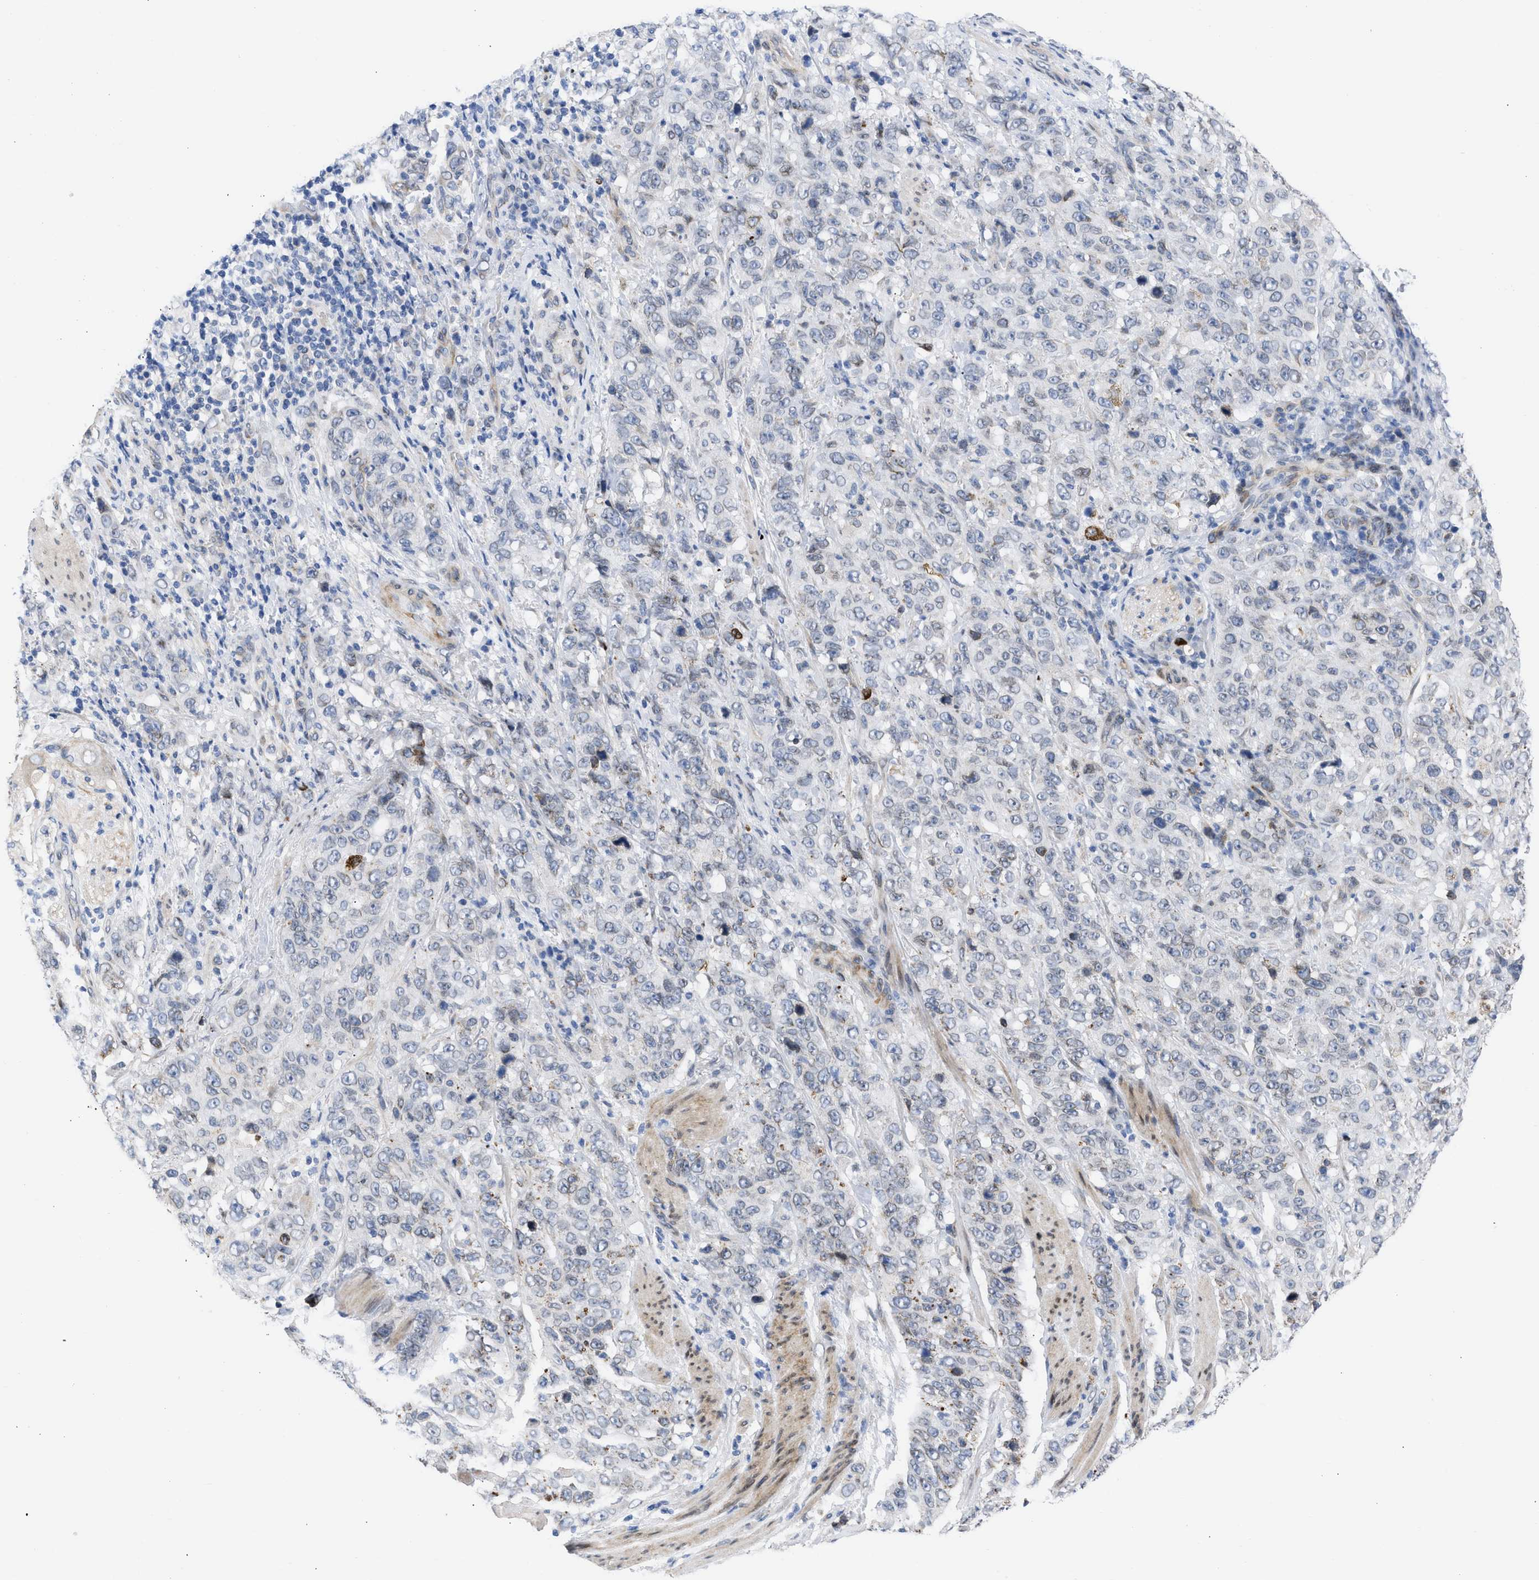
{"staining": {"intensity": "negative", "quantity": "none", "location": "none"}, "tissue": "stomach cancer", "cell_type": "Tumor cells", "image_type": "cancer", "snomed": [{"axis": "morphology", "description": "Adenocarcinoma, NOS"}, {"axis": "topography", "description": "Stomach"}], "caption": "This is an immunohistochemistry (IHC) image of stomach adenocarcinoma. There is no staining in tumor cells.", "gene": "NUP35", "patient": {"sex": "male", "age": 48}}